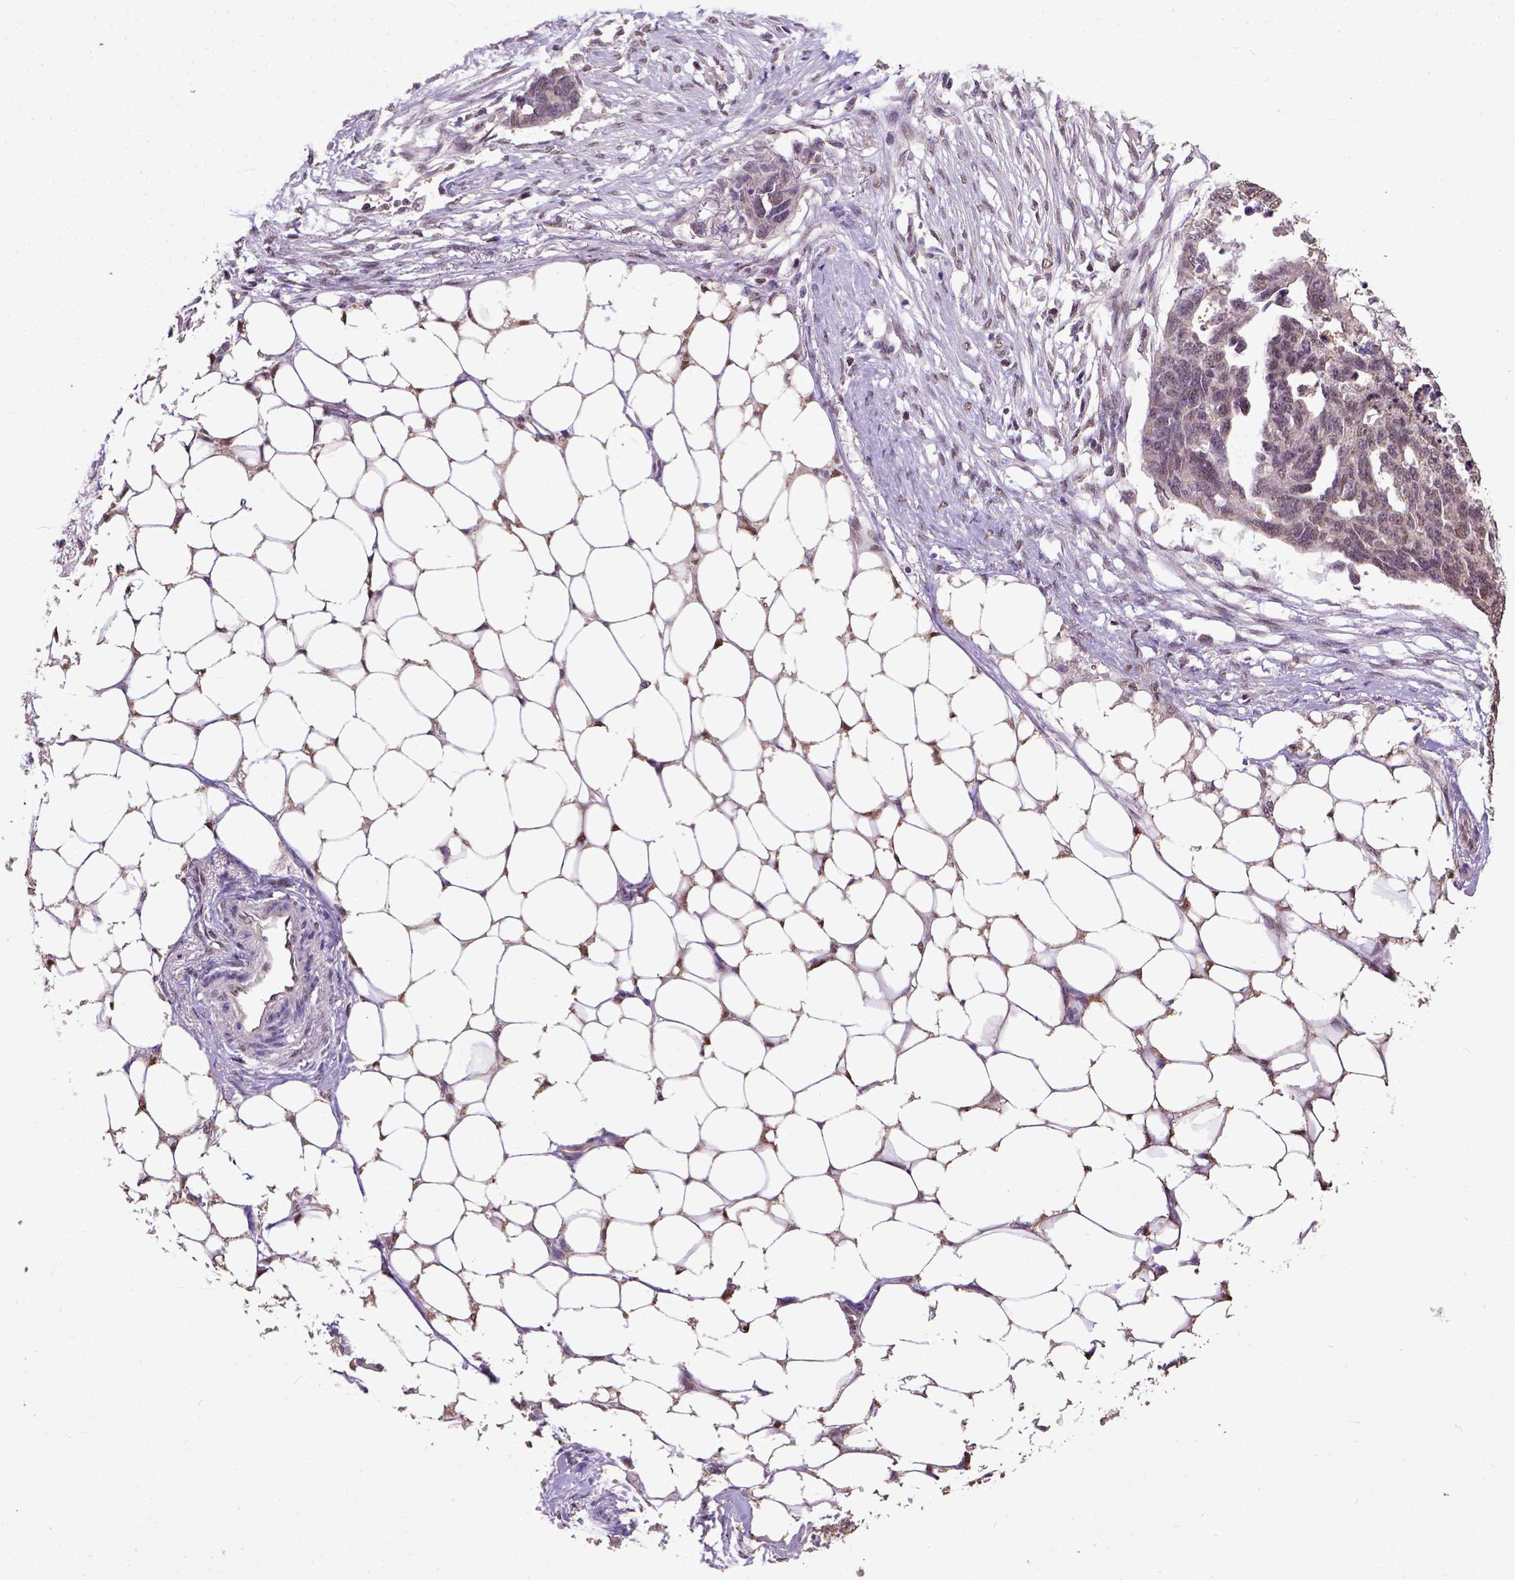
{"staining": {"intensity": "moderate", "quantity": "25%-75%", "location": "nuclear"}, "tissue": "ovarian cancer", "cell_type": "Tumor cells", "image_type": "cancer", "snomed": [{"axis": "morphology", "description": "Cystadenocarcinoma, serous, NOS"}, {"axis": "topography", "description": "Ovary"}], "caption": "This histopathology image demonstrates immunohistochemistry (IHC) staining of serous cystadenocarcinoma (ovarian), with medium moderate nuclear positivity in about 25%-75% of tumor cells.", "gene": "UBA3", "patient": {"sex": "female", "age": 69}}